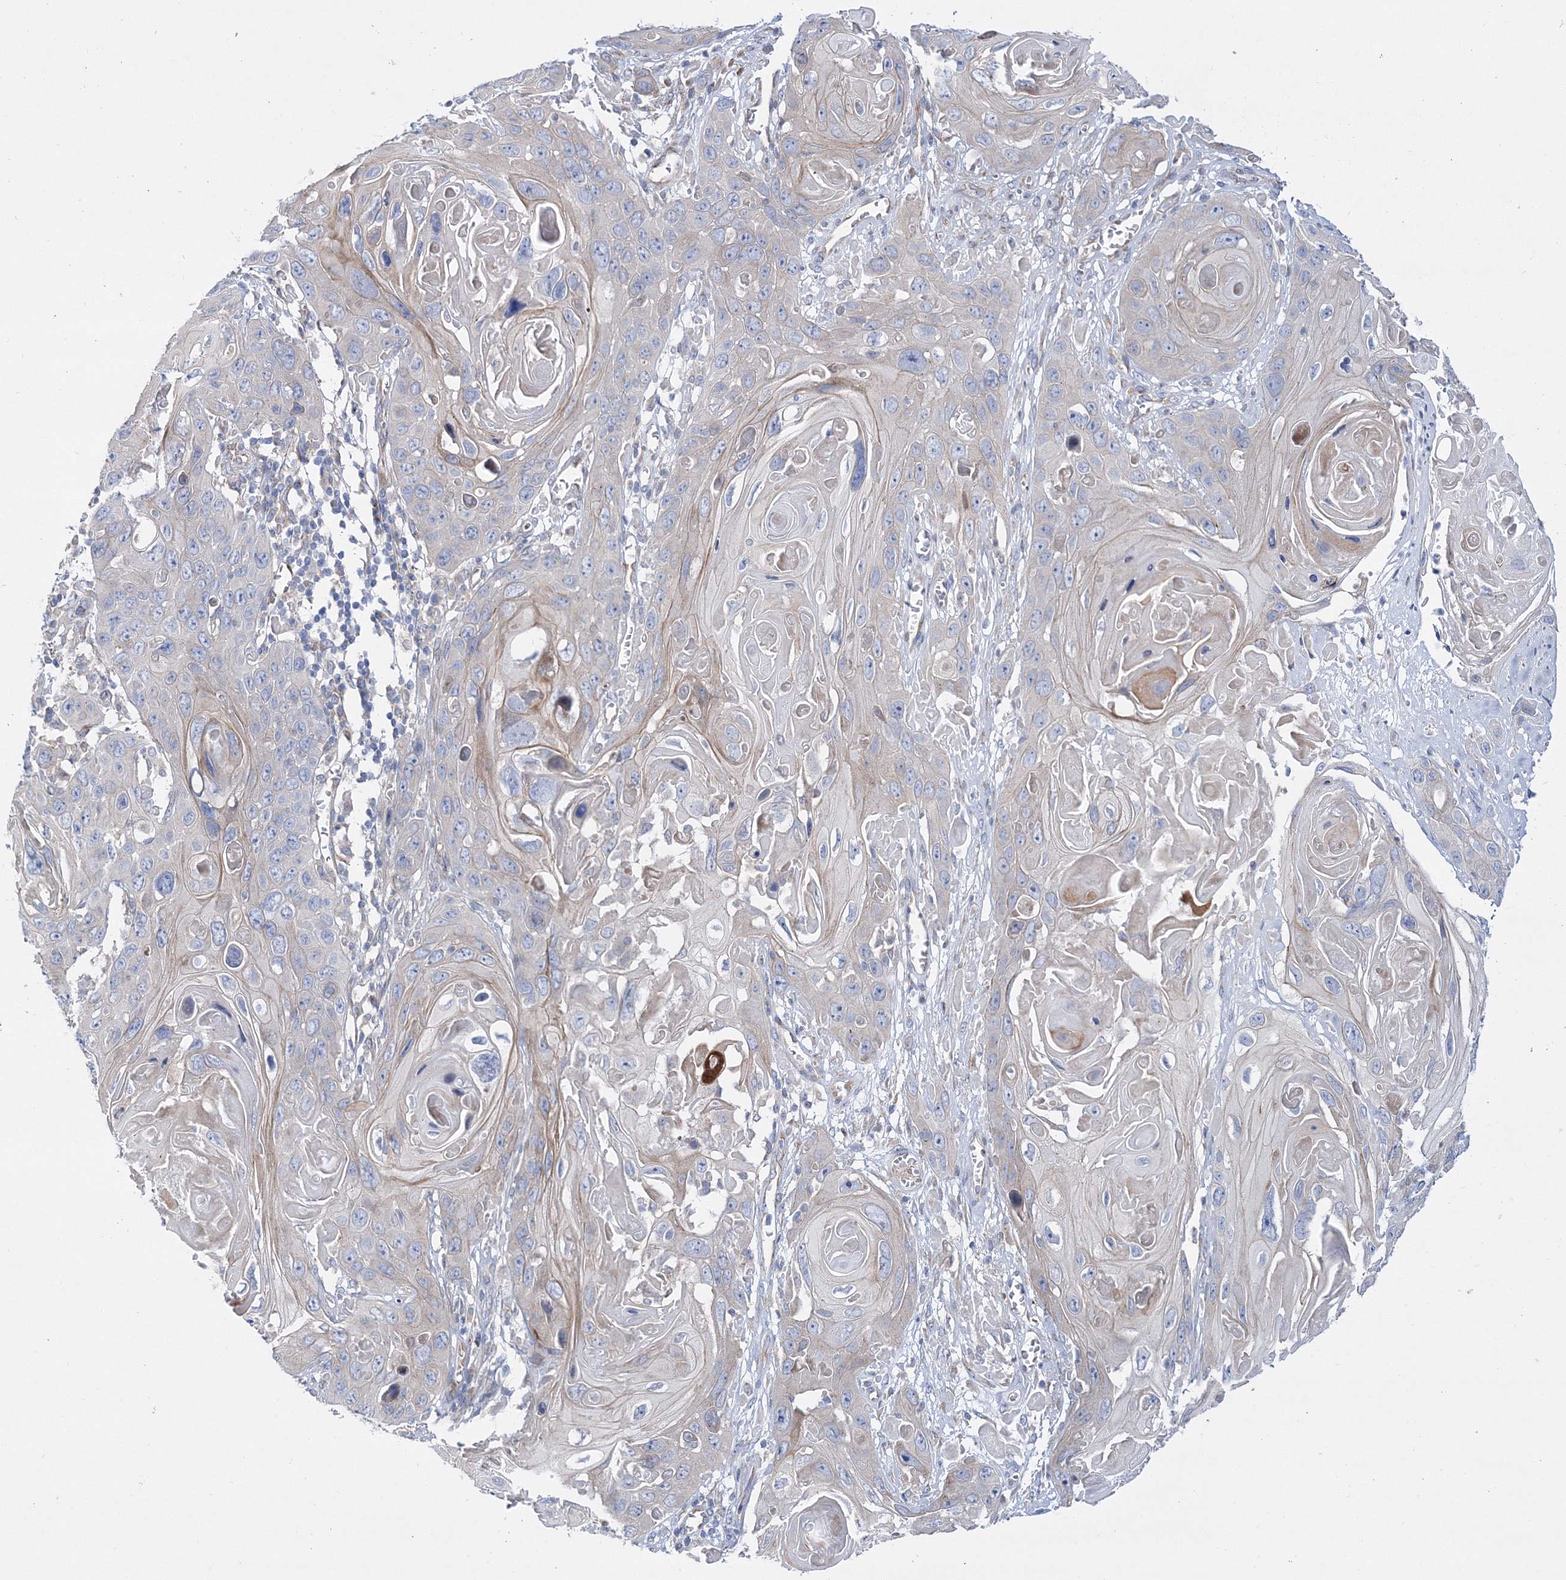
{"staining": {"intensity": "weak", "quantity": "<25%", "location": "cytoplasmic/membranous"}, "tissue": "skin cancer", "cell_type": "Tumor cells", "image_type": "cancer", "snomed": [{"axis": "morphology", "description": "Squamous cell carcinoma, NOS"}, {"axis": "topography", "description": "Skin"}], "caption": "The photomicrograph reveals no significant positivity in tumor cells of skin squamous cell carcinoma.", "gene": "ARHGAP32", "patient": {"sex": "male", "age": 55}}